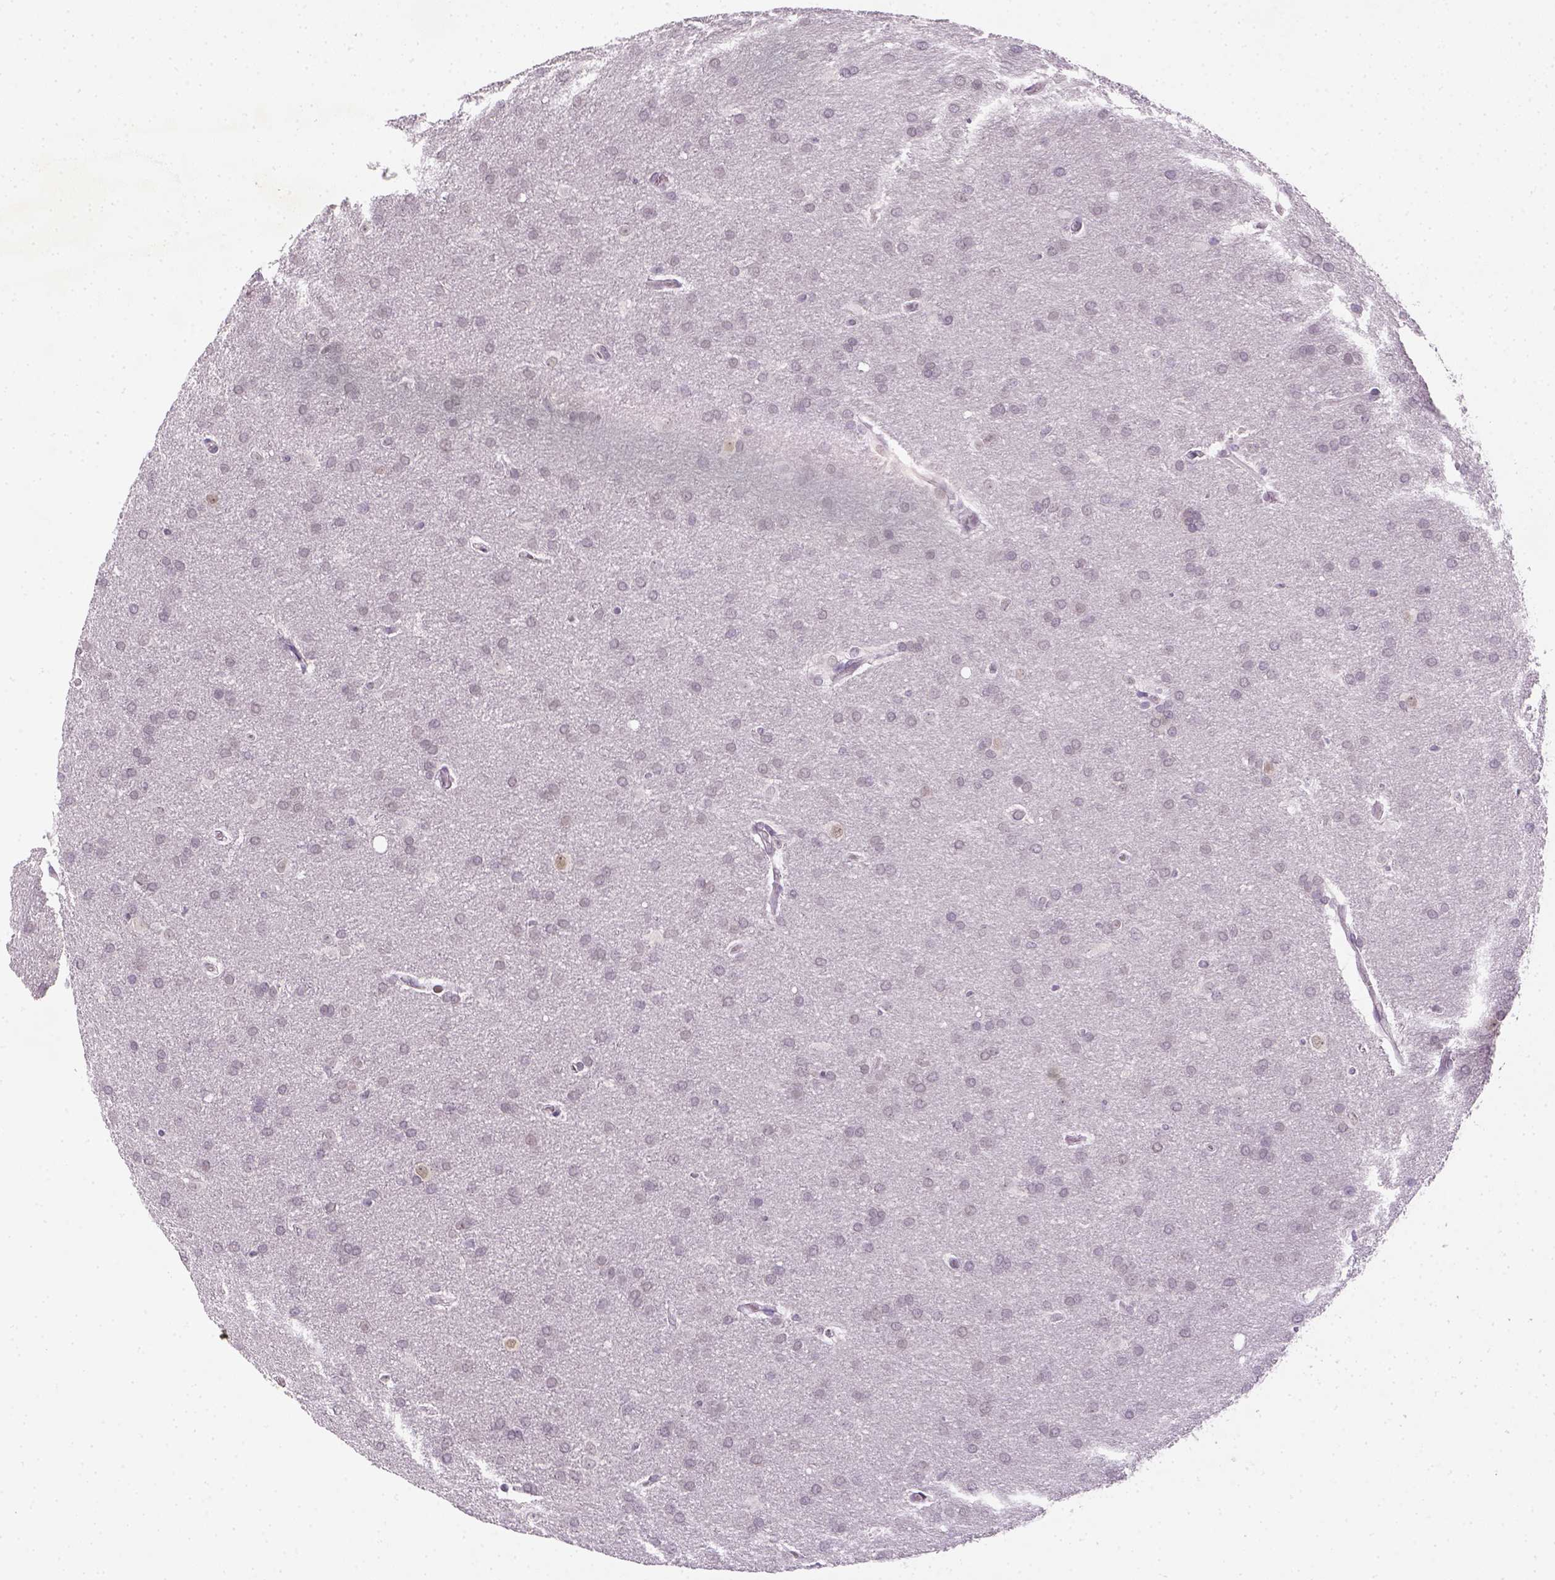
{"staining": {"intensity": "negative", "quantity": "none", "location": "none"}, "tissue": "glioma", "cell_type": "Tumor cells", "image_type": "cancer", "snomed": [{"axis": "morphology", "description": "Glioma, malignant, Low grade"}, {"axis": "topography", "description": "Brain"}], "caption": "There is no significant expression in tumor cells of glioma.", "gene": "MAGEB3", "patient": {"sex": "female", "age": 32}}